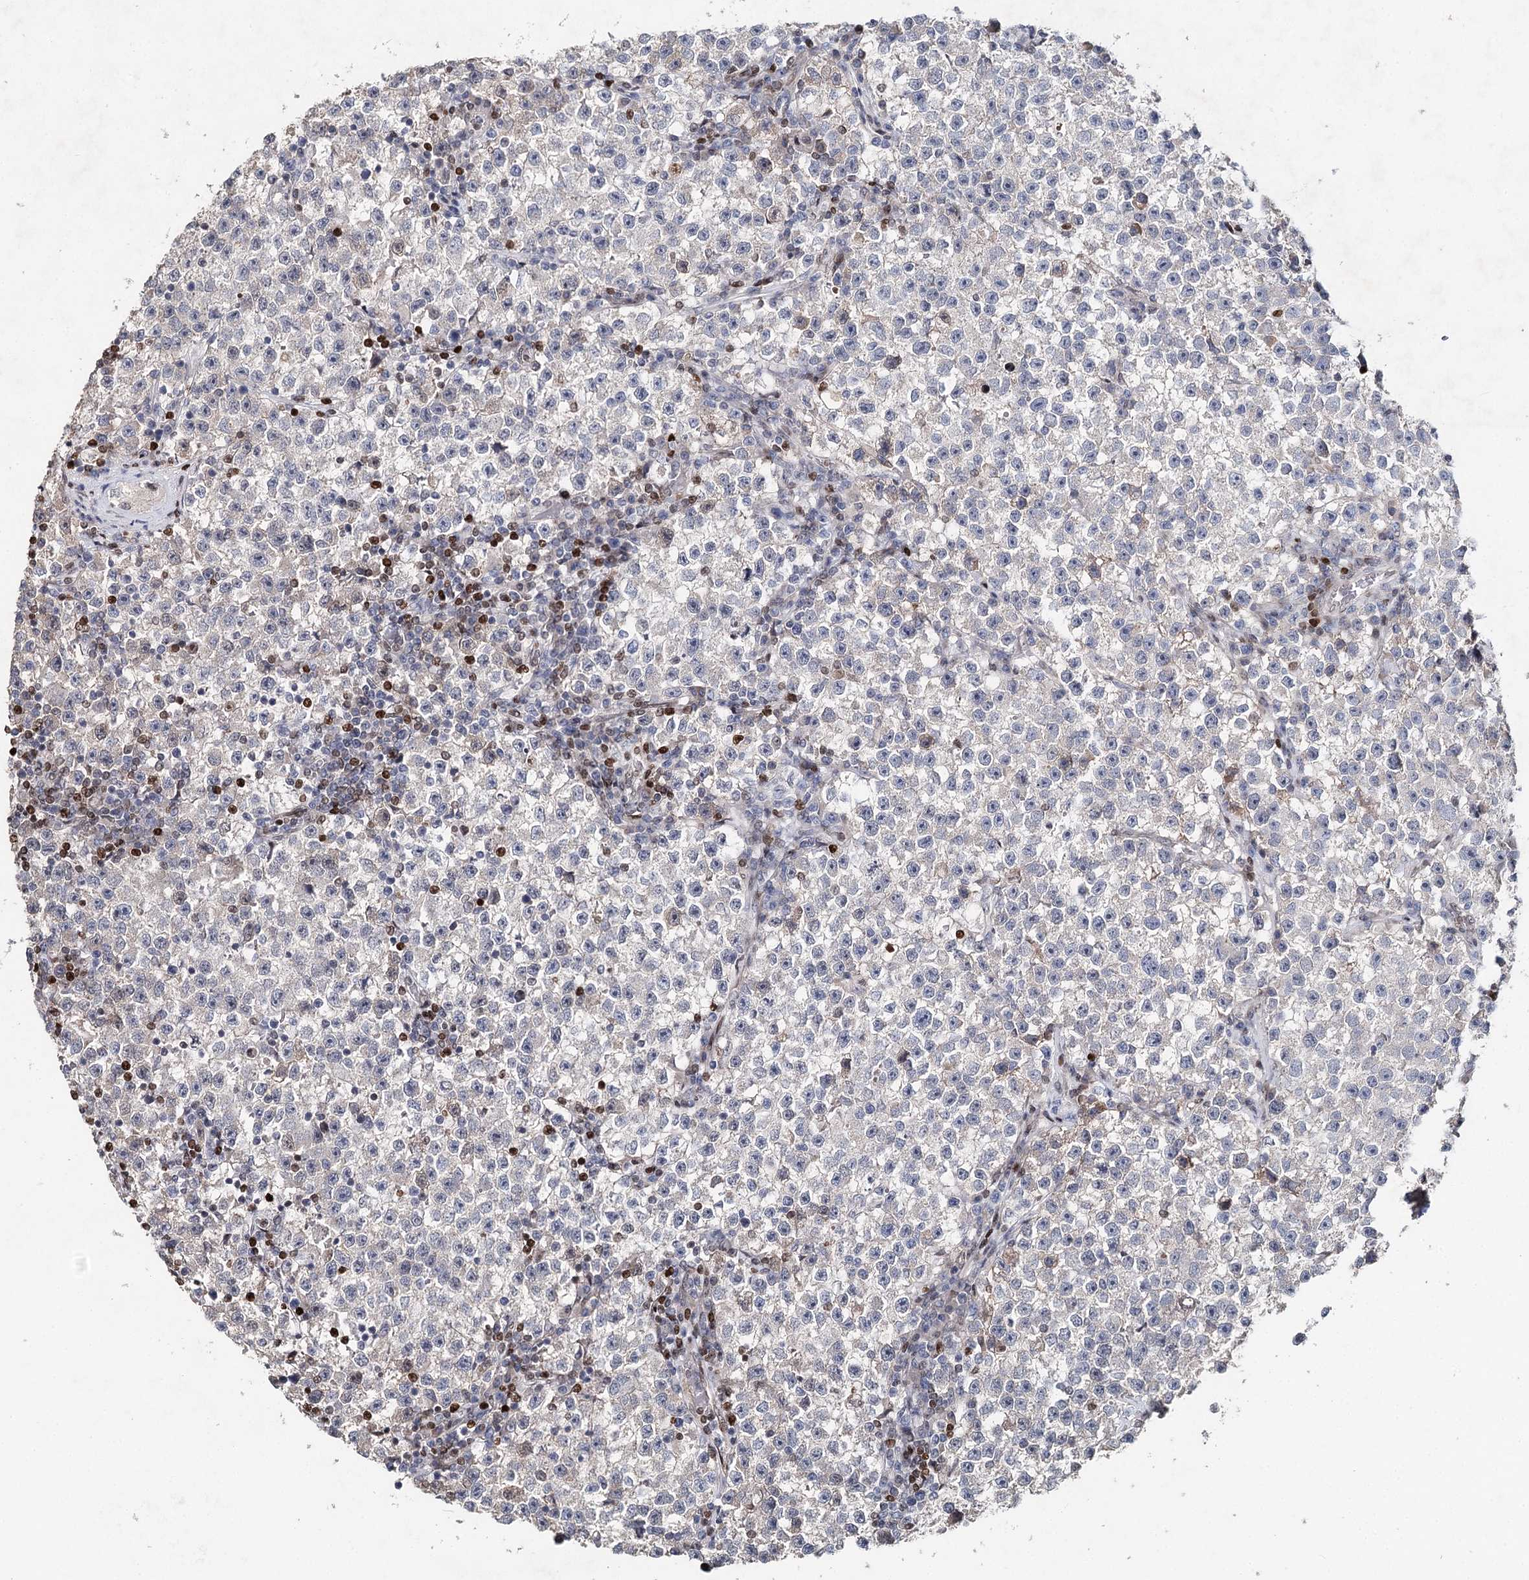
{"staining": {"intensity": "negative", "quantity": "none", "location": "none"}, "tissue": "testis cancer", "cell_type": "Tumor cells", "image_type": "cancer", "snomed": [{"axis": "morphology", "description": "Seminoma, NOS"}, {"axis": "topography", "description": "Testis"}], "caption": "Image shows no protein expression in tumor cells of testis cancer (seminoma) tissue.", "gene": "FRMD4A", "patient": {"sex": "male", "age": 22}}